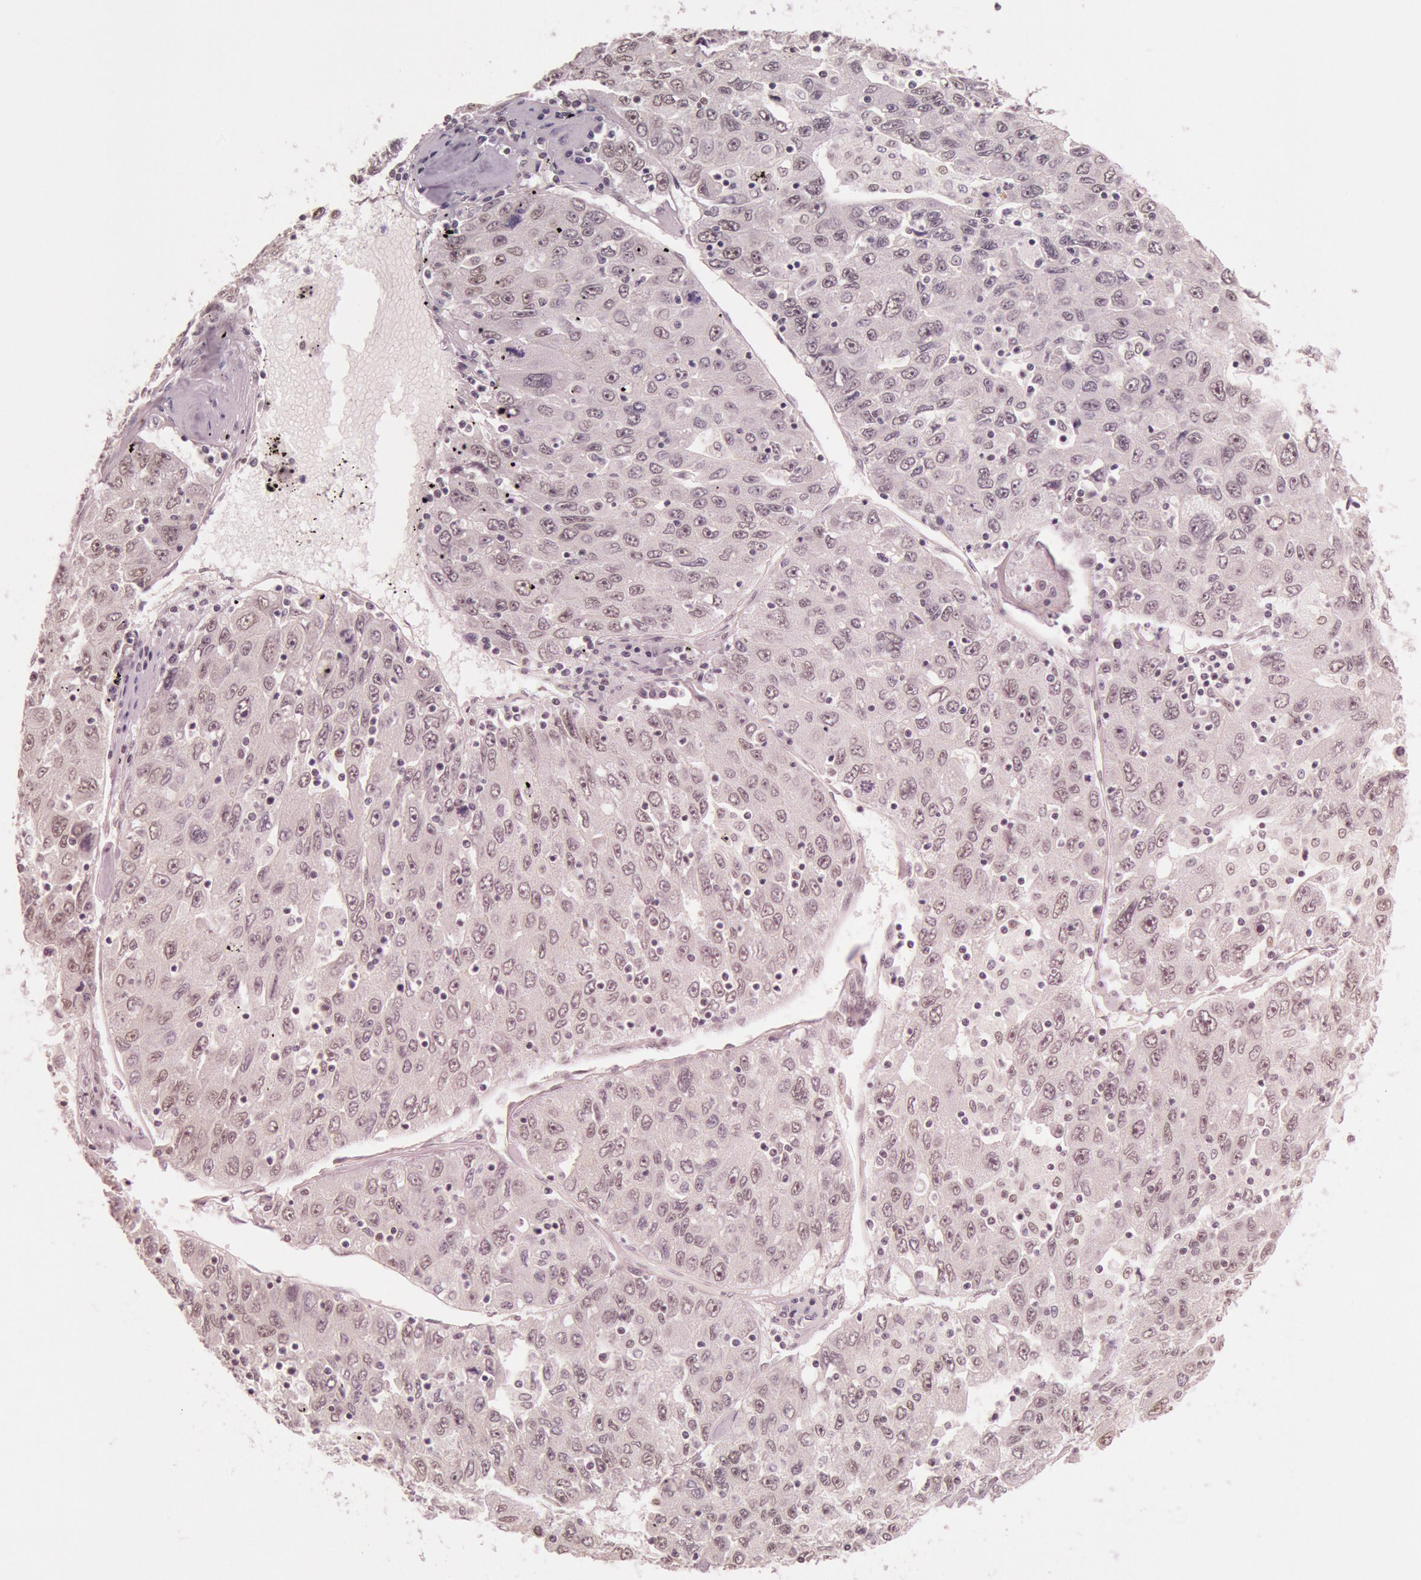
{"staining": {"intensity": "negative", "quantity": "none", "location": "none"}, "tissue": "liver cancer", "cell_type": "Tumor cells", "image_type": "cancer", "snomed": [{"axis": "morphology", "description": "Carcinoma, Hepatocellular, NOS"}, {"axis": "topography", "description": "Liver"}], "caption": "Protein analysis of liver cancer displays no significant expression in tumor cells.", "gene": "TASL", "patient": {"sex": "male", "age": 49}}